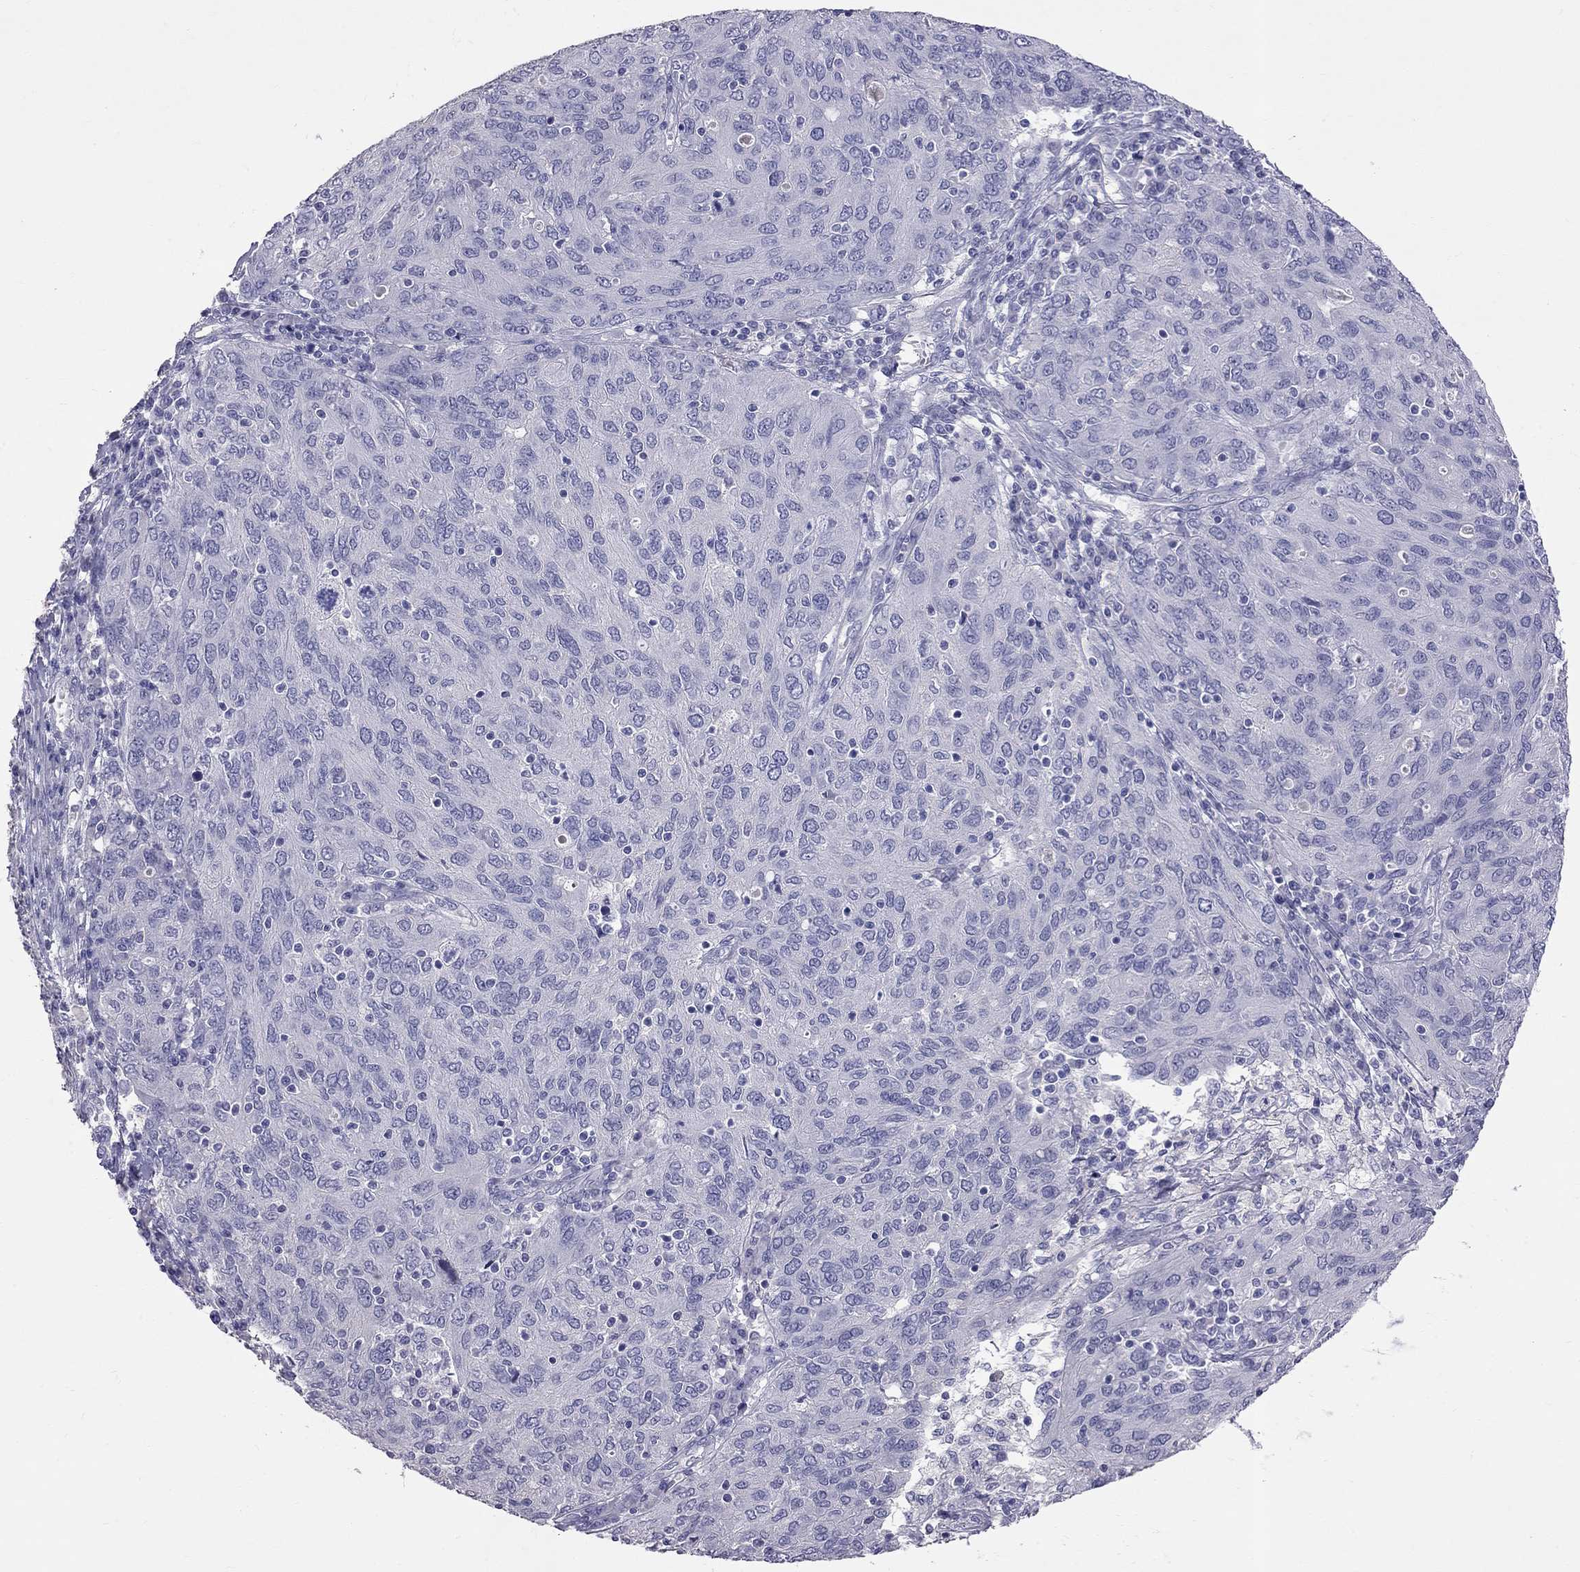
{"staining": {"intensity": "negative", "quantity": "none", "location": "none"}, "tissue": "ovarian cancer", "cell_type": "Tumor cells", "image_type": "cancer", "snomed": [{"axis": "morphology", "description": "Carcinoma, endometroid"}, {"axis": "topography", "description": "Ovary"}], "caption": "This is an immunohistochemistry histopathology image of human ovarian endometroid carcinoma. There is no positivity in tumor cells.", "gene": "CFAP91", "patient": {"sex": "female", "age": 50}}